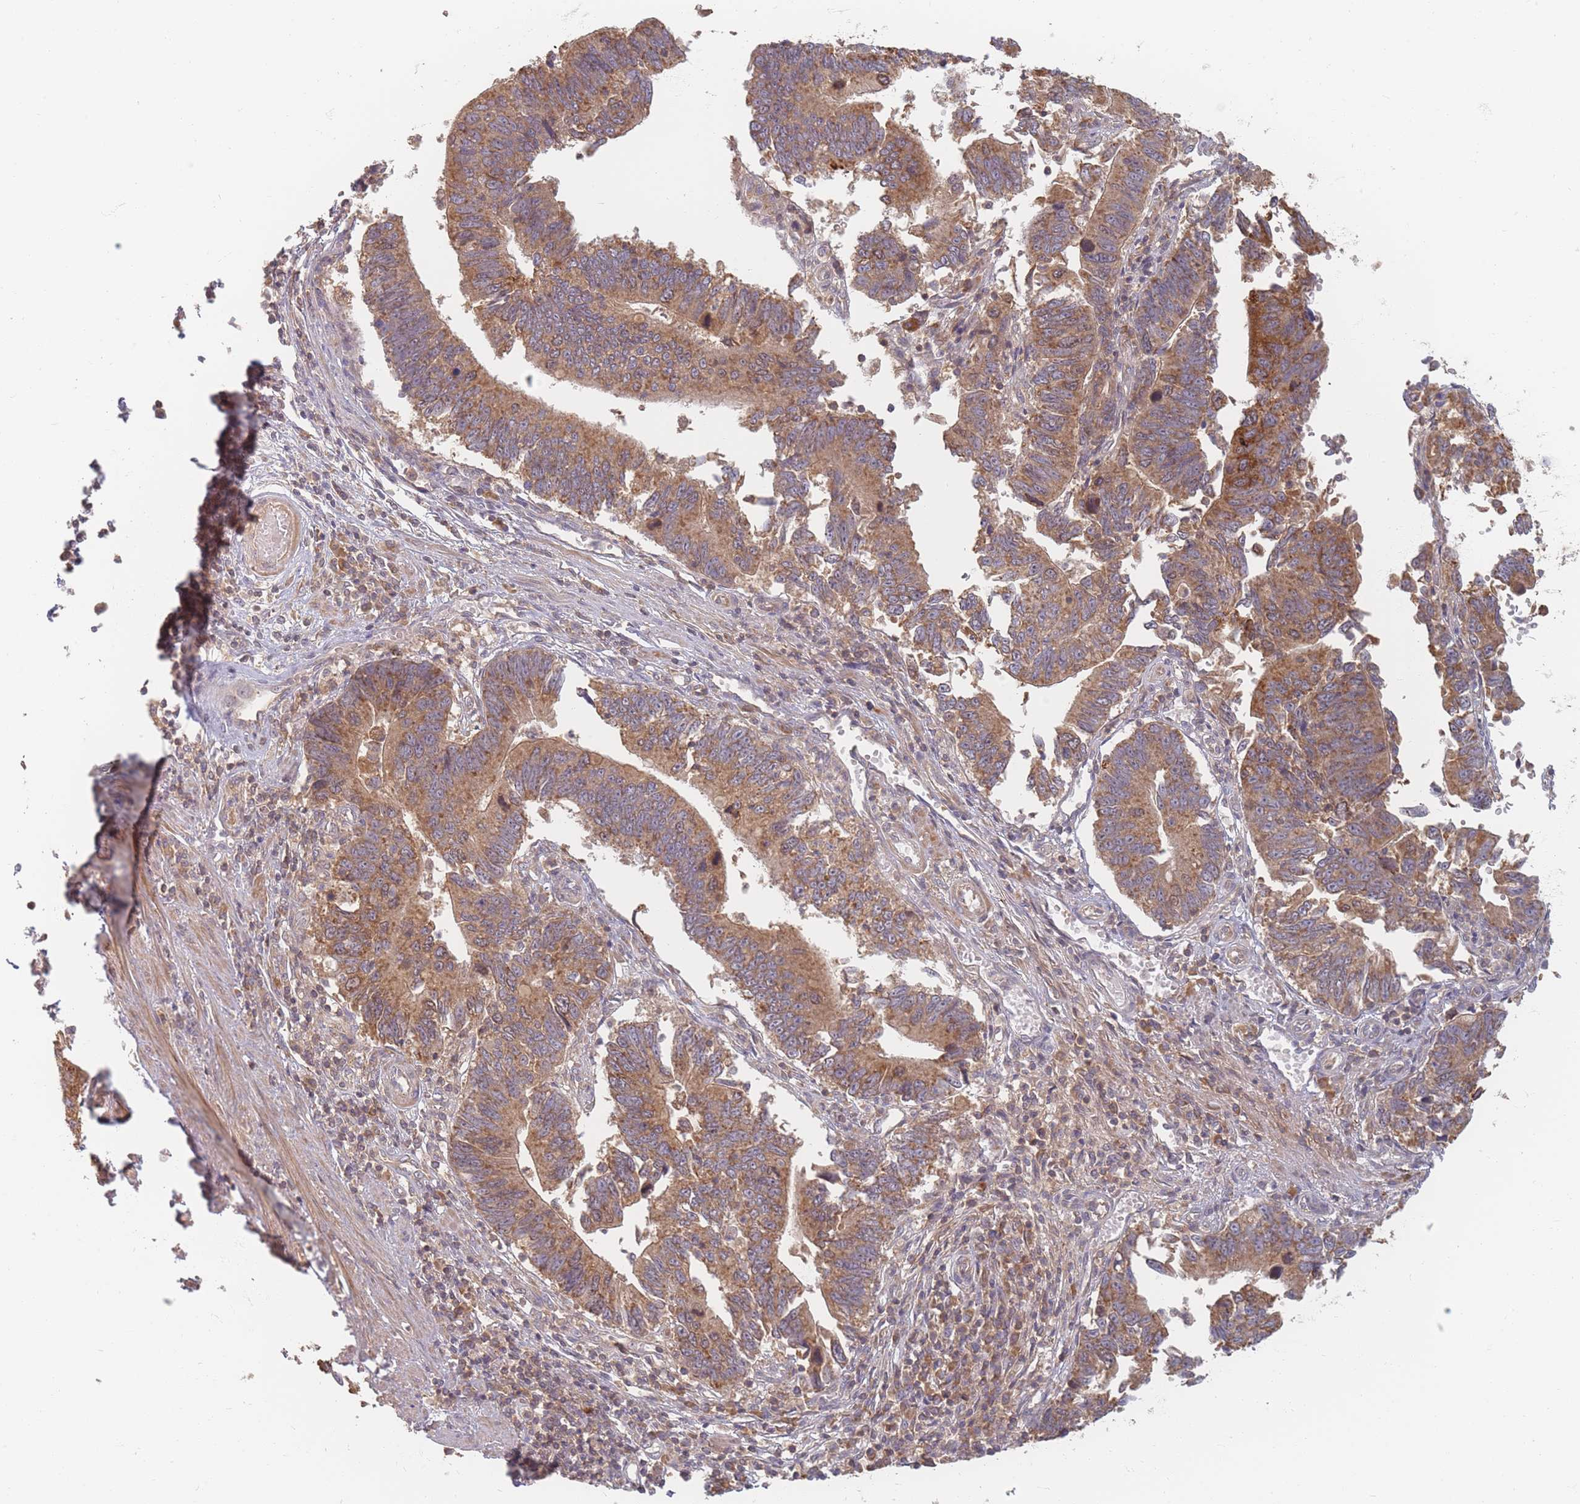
{"staining": {"intensity": "moderate", "quantity": ">75%", "location": "cytoplasmic/membranous"}, "tissue": "stomach cancer", "cell_type": "Tumor cells", "image_type": "cancer", "snomed": [{"axis": "morphology", "description": "Adenocarcinoma, NOS"}, {"axis": "topography", "description": "Stomach"}], "caption": "DAB (3,3'-diaminobenzidine) immunohistochemical staining of stomach cancer reveals moderate cytoplasmic/membranous protein staining in approximately >75% of tumor cells.", "gene": "SLC35F3", "patient": {"sex": "male", "age": 59}}